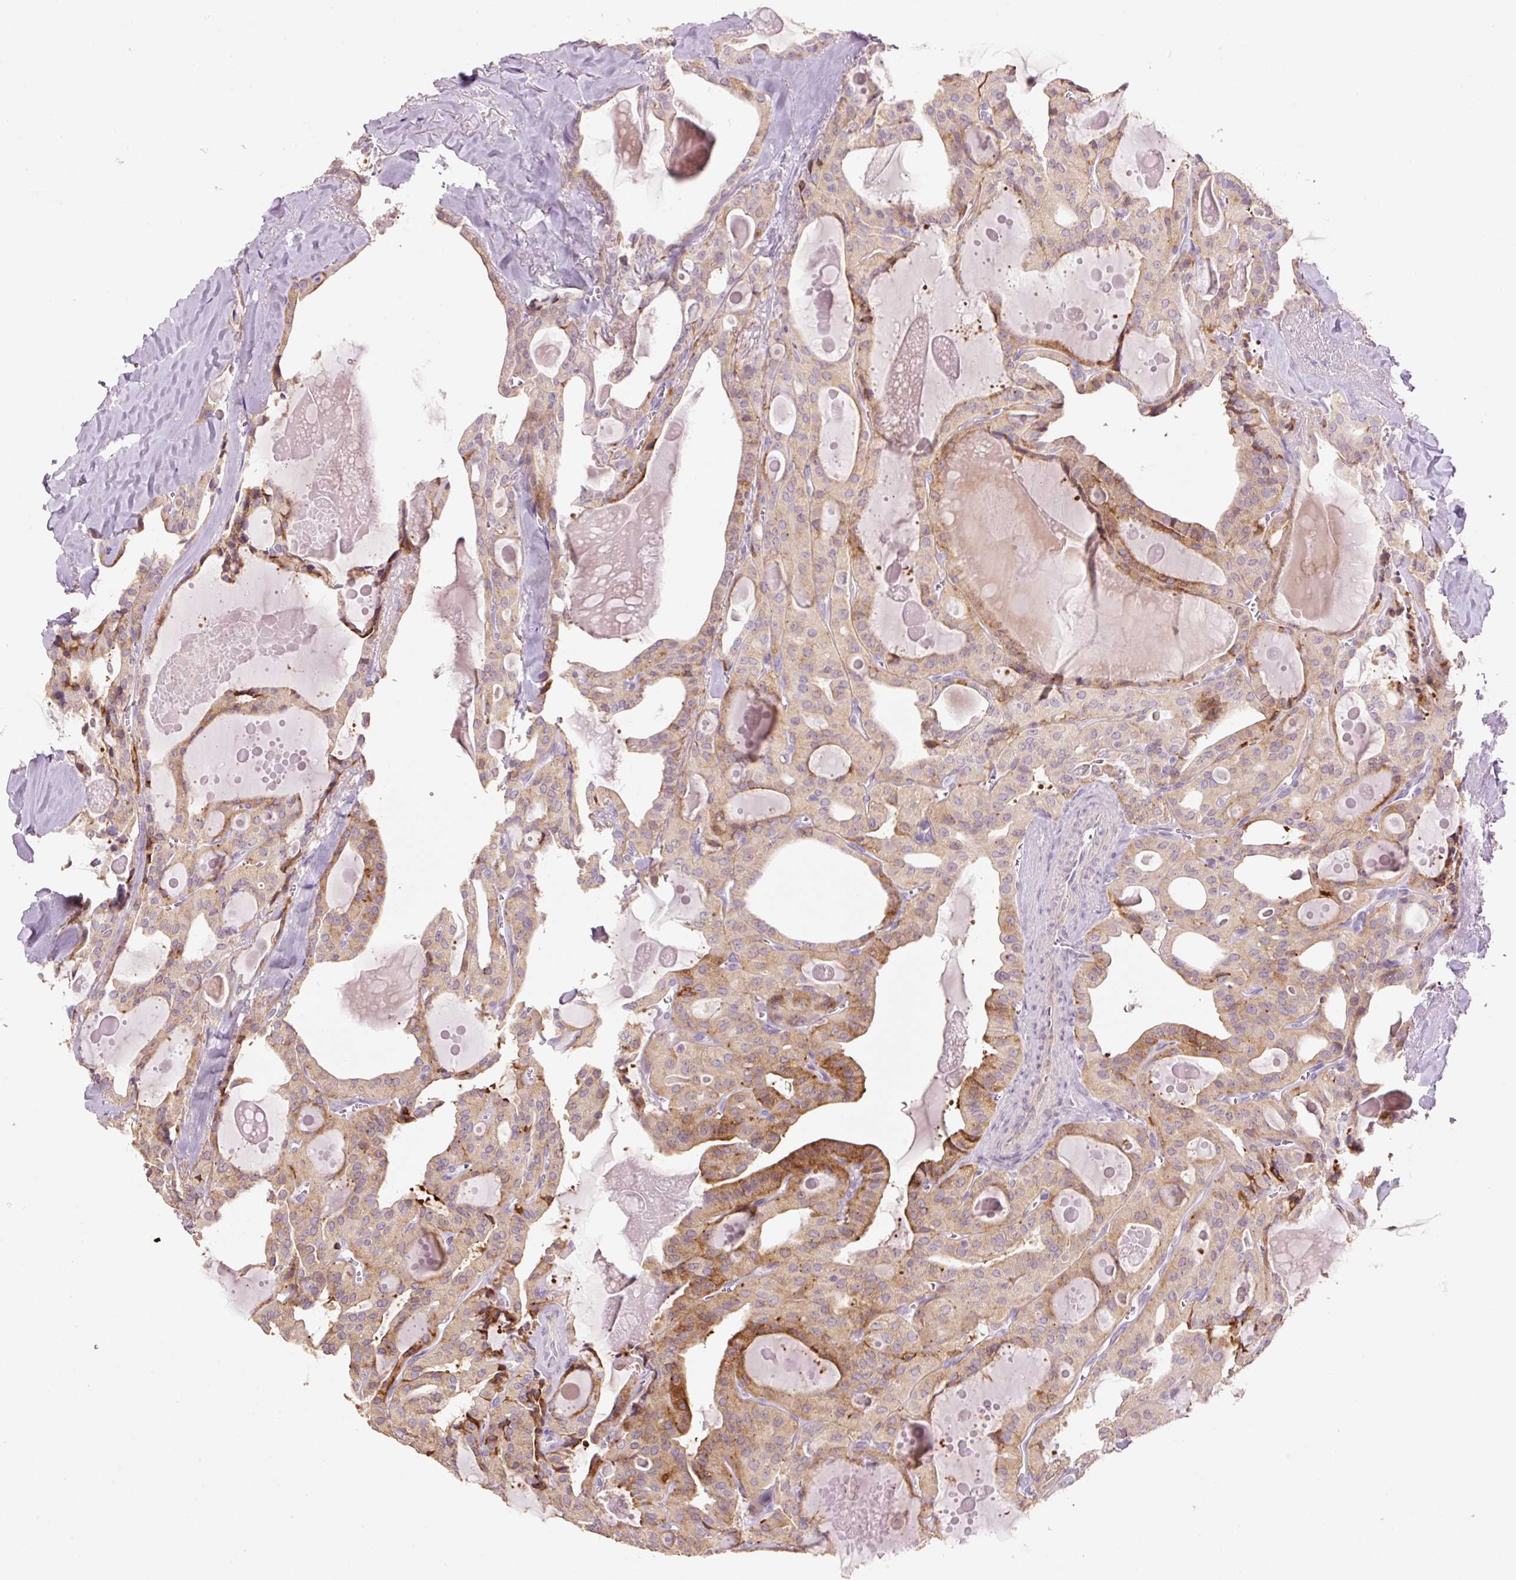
{"staining": {"intensity": "moderate", "quantity": "25%-75%", "location": "cytoplasmic/membranous"}, "tissue": "thyroid cancer", "cell_type": "Tumor cells", "image_type": "cancer", "snomed": [{"axis": "morphology", "description": "Papillary adenocarcinoma, NOS"}, {"axis": "topography", "description": "Thyroid gland"}], "caption": "Papillary adenocarcinoma (thyroid) stained with IHC reveals moderate cytoplasmic/membranous staining in about 25%-75% of tumor cells. (Brightfield microscopy of DAB IHC at high magnification).", "gene": "HAX1", "patient": {"sex": "male", "age": 52}}